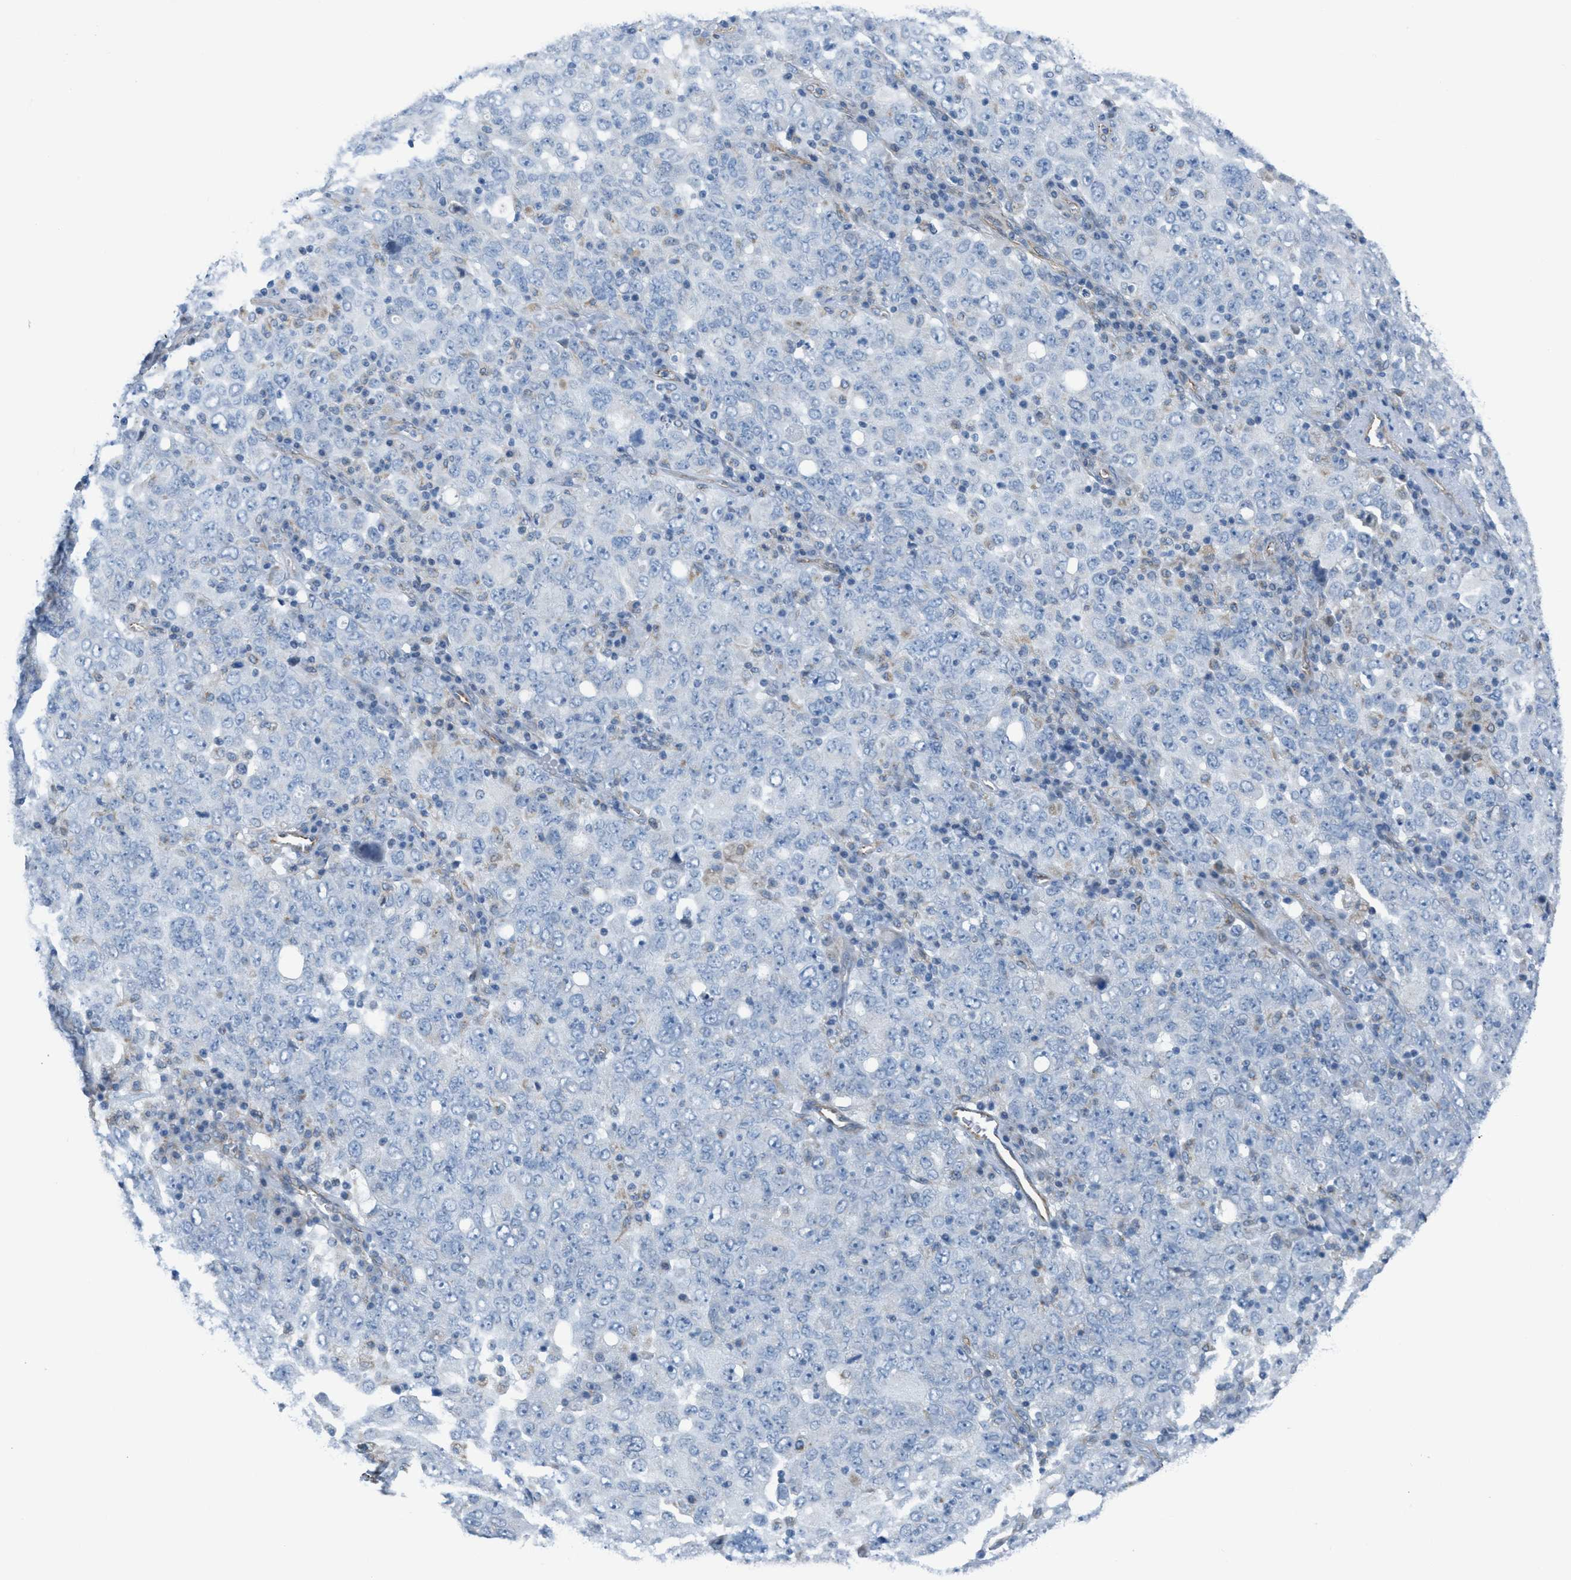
{"staining": {"intensity": "negative", "quantity": "none", "location": "none"}, "tissue": "ovarian cancer", "cell_type": "Tumor cells", "image_type": "cancer", "snomed": [{"axis": "morphology", "description": "Carcinoma, endometroid"}, {"axis": "topography", "description": "Ovary"}], "caption": "The image demonstrates no staining of tumor cells in ovarian cancer.", "gene": "SLC12A1", "patient": {"sex": "female", "age": 62}}